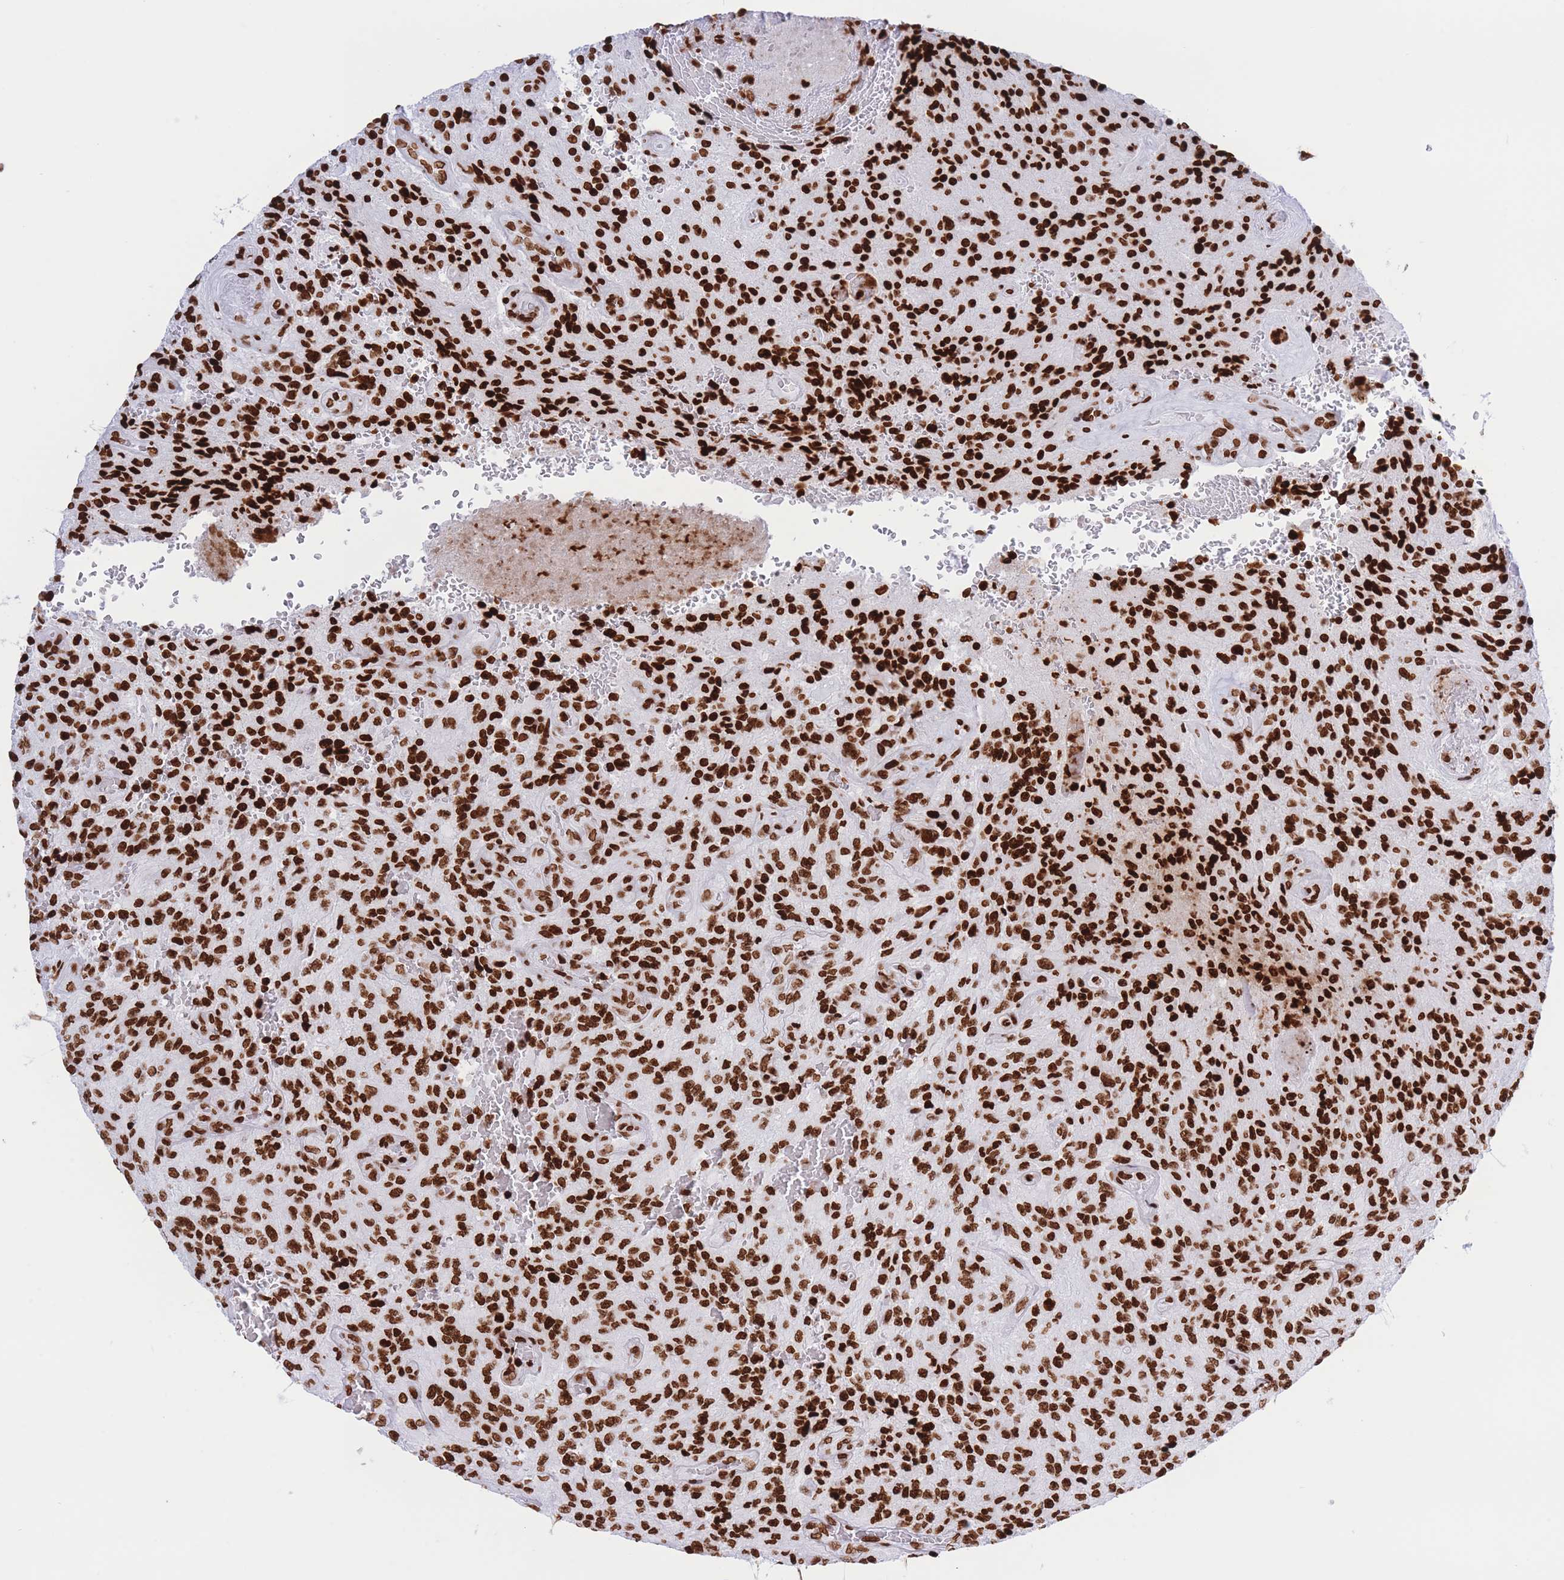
{"staining": {"intensity": "strong", "quantity": ">75%", "location": "nuclear"}, "tissue": "glioma", "cell_type": "Tumor cells", "image_type": "cancer", "snomed": [{"axis": "morphology", "description": "Normal tissue, NOS"}, {"axis": "morphology", "description": "Glioma, malignant, High grade"}, {"axis": "topography", "description": "Cerebral cortex"}], "caption": "Protein expression analysis of human glioma reveals strong nuclear staining in approximately >75% of tumor cells.", "gene": "H2BC11", "patient": {"sex": "male", "age": 56}}